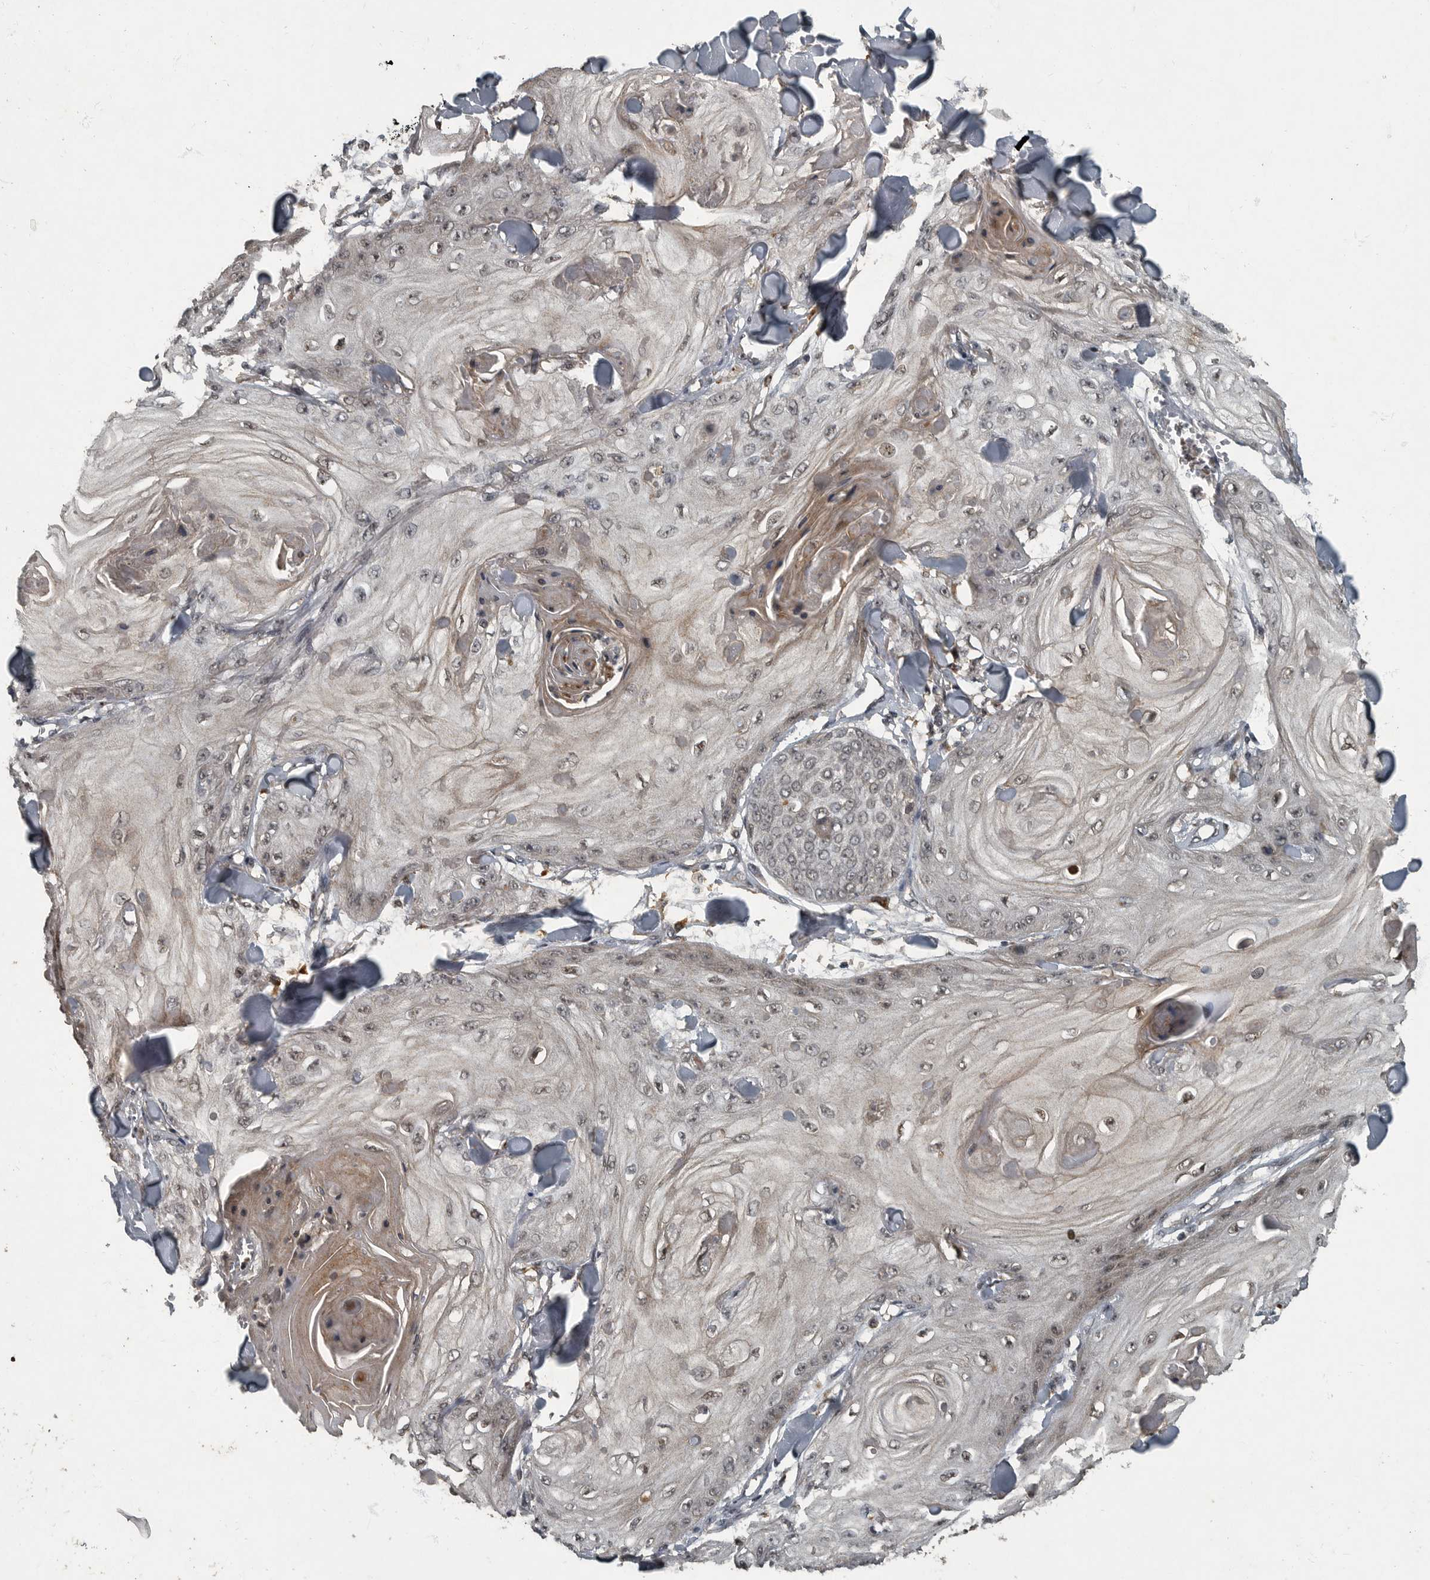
{"staining": {"intensity": "weak", "quantity": "25%-75%", "location": "nuclear"}, "tissue": "skin cancer", "cell_type": "Tumor cells", "image_type": "cancer", "snomed": [{"axis": "morphology", "description": "Squamous cell carcinoma, NOS"}, {"axis": "topography", "description": "Skin"}], "caption": "Skin cancer (squamous cell carcinoma) stained with a protein marker demonstrates weak staining in tumor cells.", "gene": "FOXO1", "patient": {"sex": "male", "age": 74}}